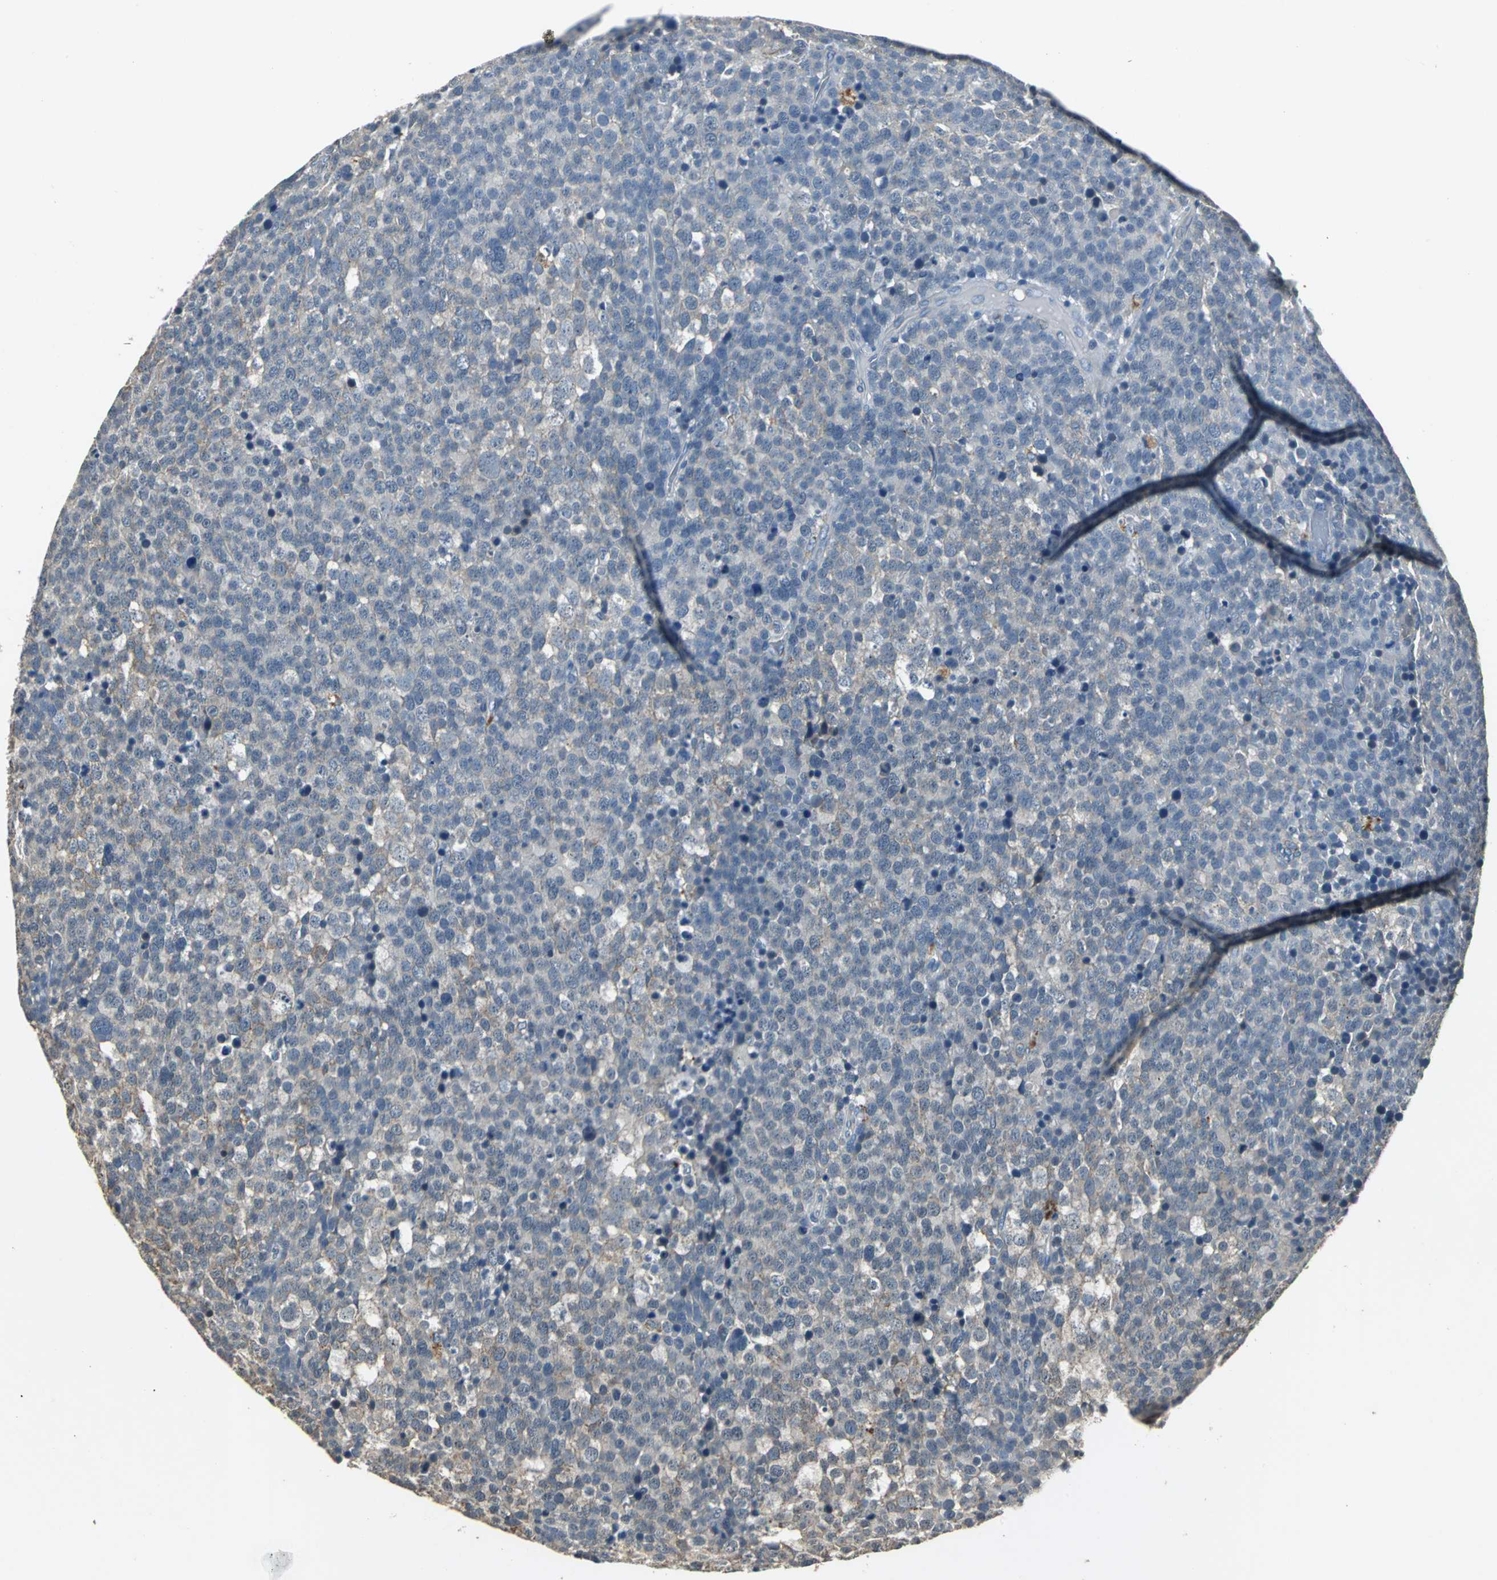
{"staining": {"intensity": "weak", "quantity": "25%-75%", "location": "cytoplasmic/membranous"}, "tissue": "testis cancer", "cell_type": "Tumor cells", "image_type": "cancer", "snomed": [{"axis": "morphology", "description": "Seminoma, NOS"}, {"axis": "topography", "description": "Testis"}], "caption": "This is an image of immunohistochemistry staining of testis cancer, which shows weak expression in the cytoplasmic/membranous of tumor cells.", "gene": "OCLN", "patient": {"sex": "male", "age": 71}}